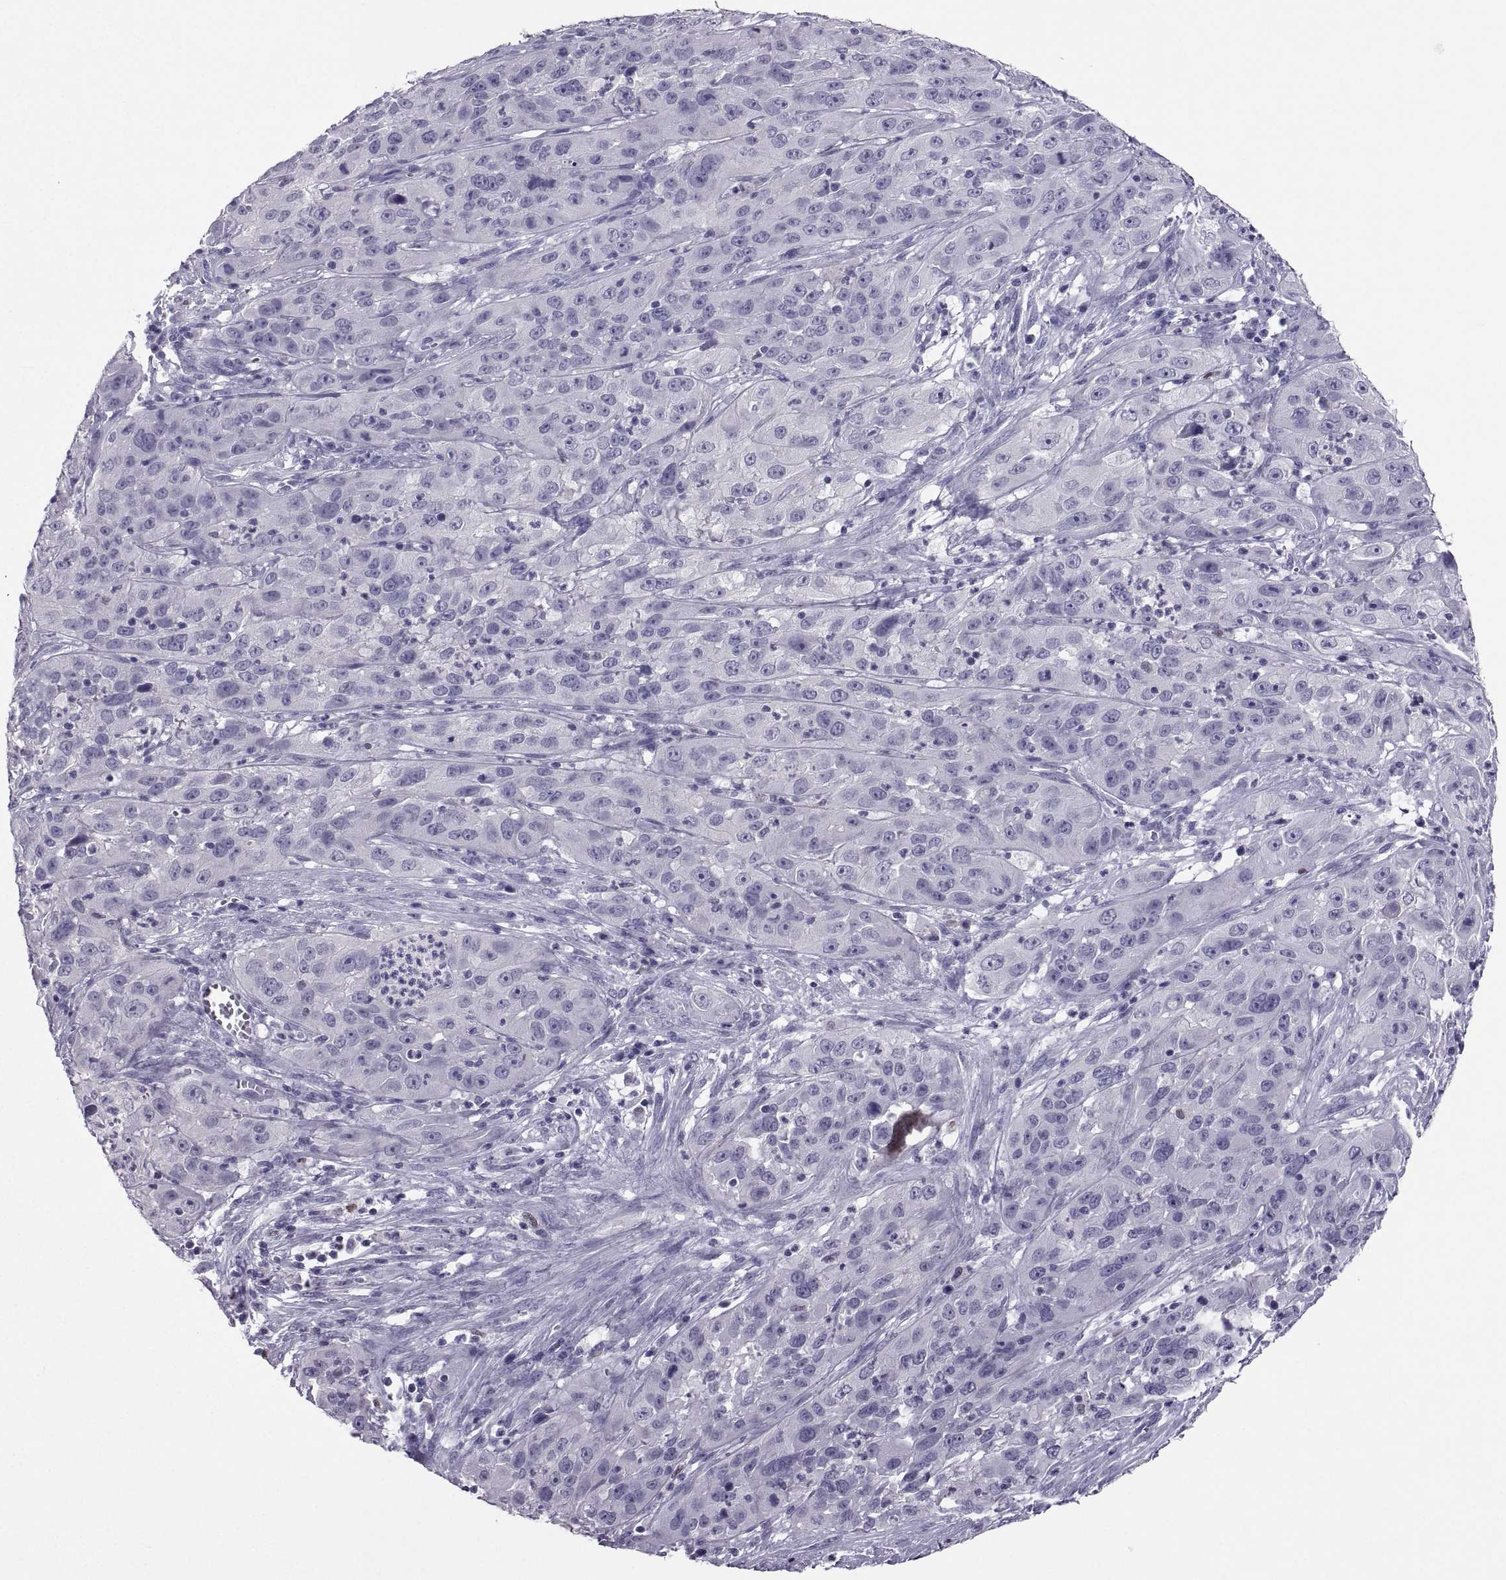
{"staining": {"intensity": "negative", "quantity": "none", "location": "none"}, "tissue": "cervical cancer", "cell_type": "Tumor cells", "image_type": "cancer", "snomed": [{"axis": "morphology", "description": "Squamous cell carcinoma, NOS"}, {"axis": "topography", "description": "Cervix"}], "caption": "Micrograph shows no protein staining in tumor cells of cervical cancer tissue. The staining is performed using DAB (3,3'-diaminobenzidine) brown chromogen with nuclei counter-stained in using hematoxylin.", "gene": "SOX21", "patient": {"sex": "female", "age": 32}}